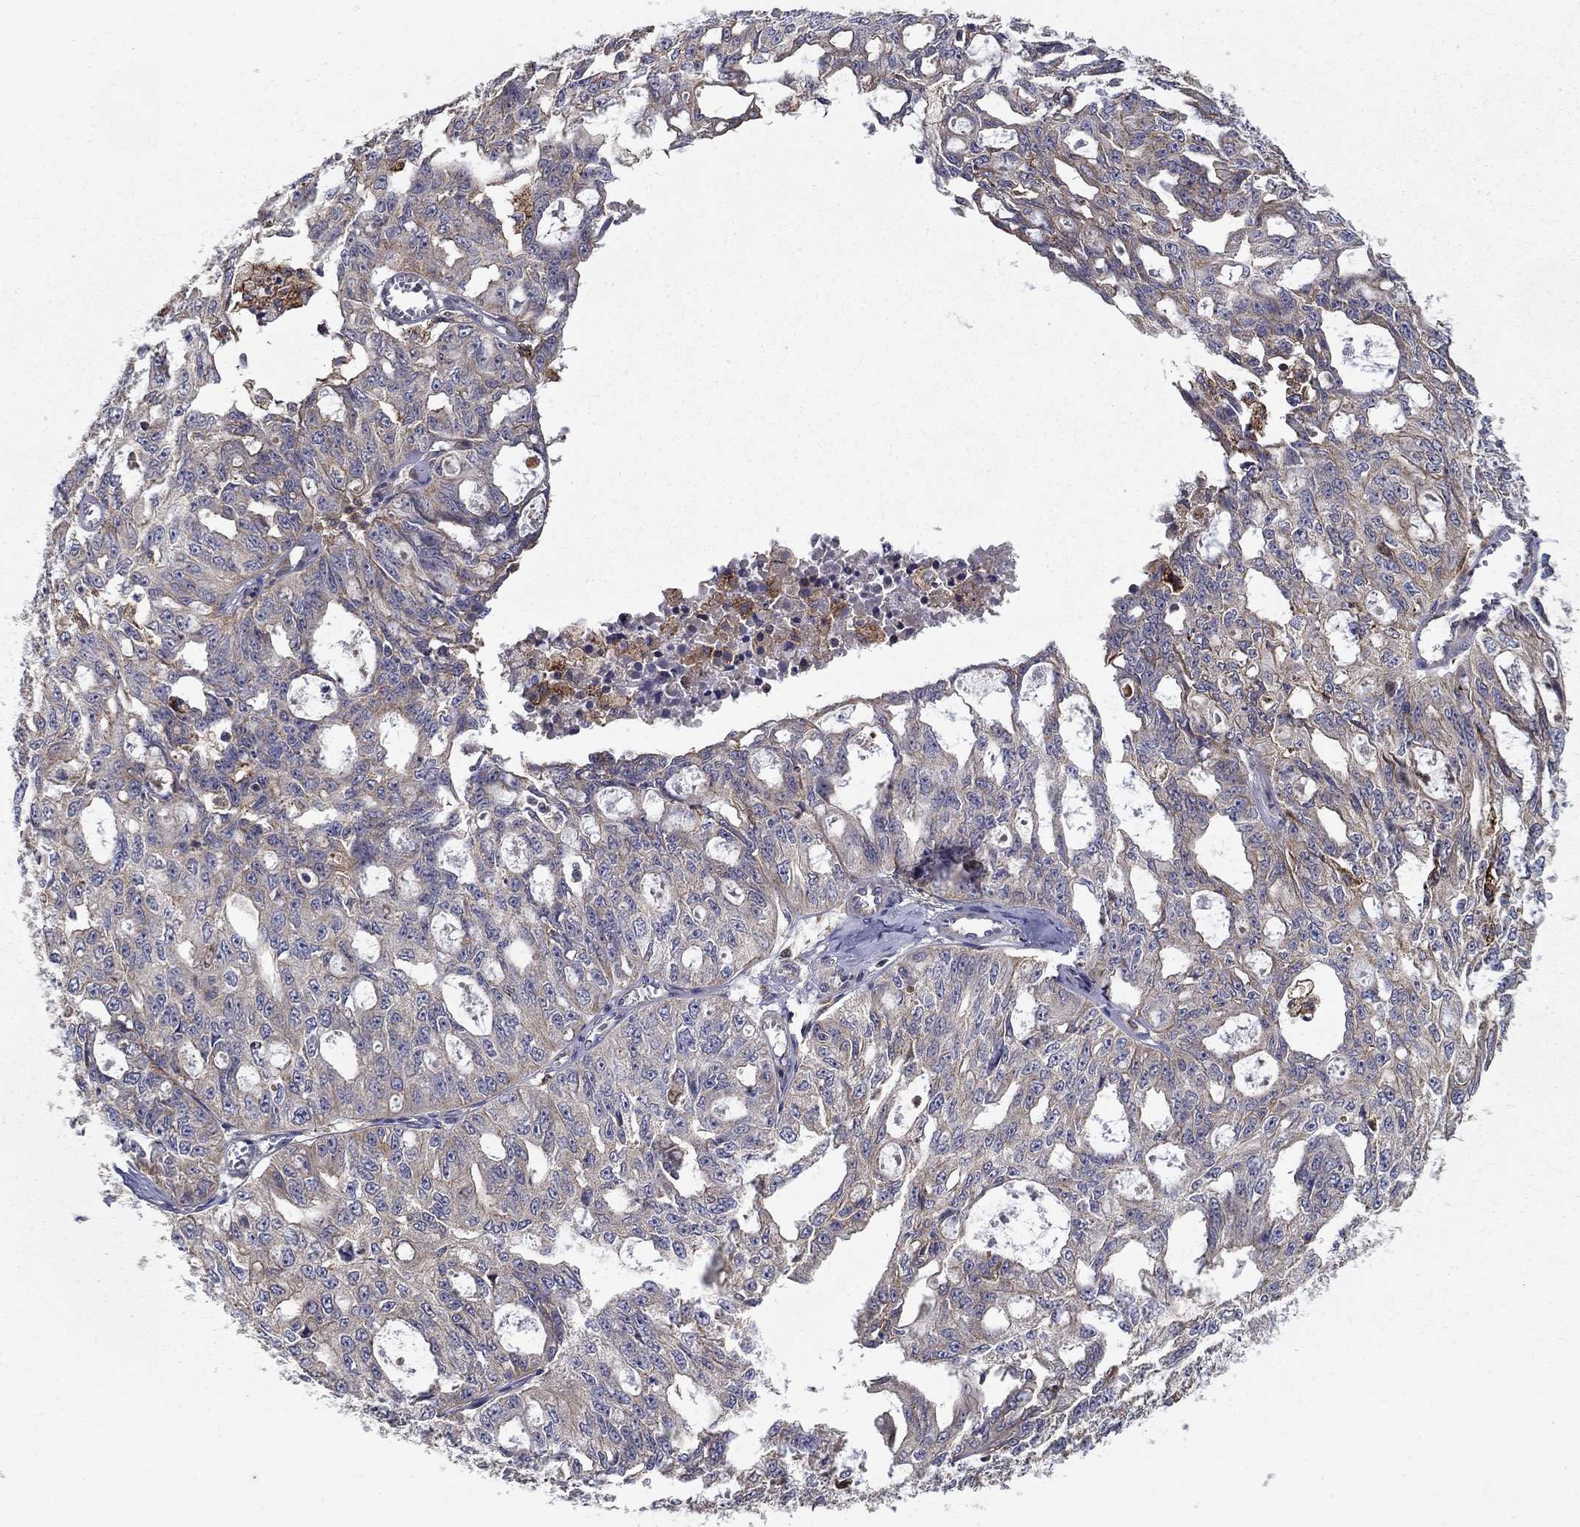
{"staining": {"intensity": "weak", "quantity": "25%-75%", "location": "cytoplasmic/membranous"}, "tissue": "ovarian cancer", "cell_type": "Tumor cells", "image_type": "cancer", "snomed": [{"axis": "morphology", "description": "Carcinoma, endometroid"}, {"axis": "topography", "description": "Ovary"}], "caption": "IHC photomicrograph of neoplastic tissue: human ovarian cancer stained using immunohistochemistry reveals low levels of weak protein expression localized specifically in the cytoplasmic/membranous of tumor cells, appearing as a cytoplasmic/membranous brown color.", "gene": "ALDH4A1", "patient": {"sex": "female", "age": 65}}